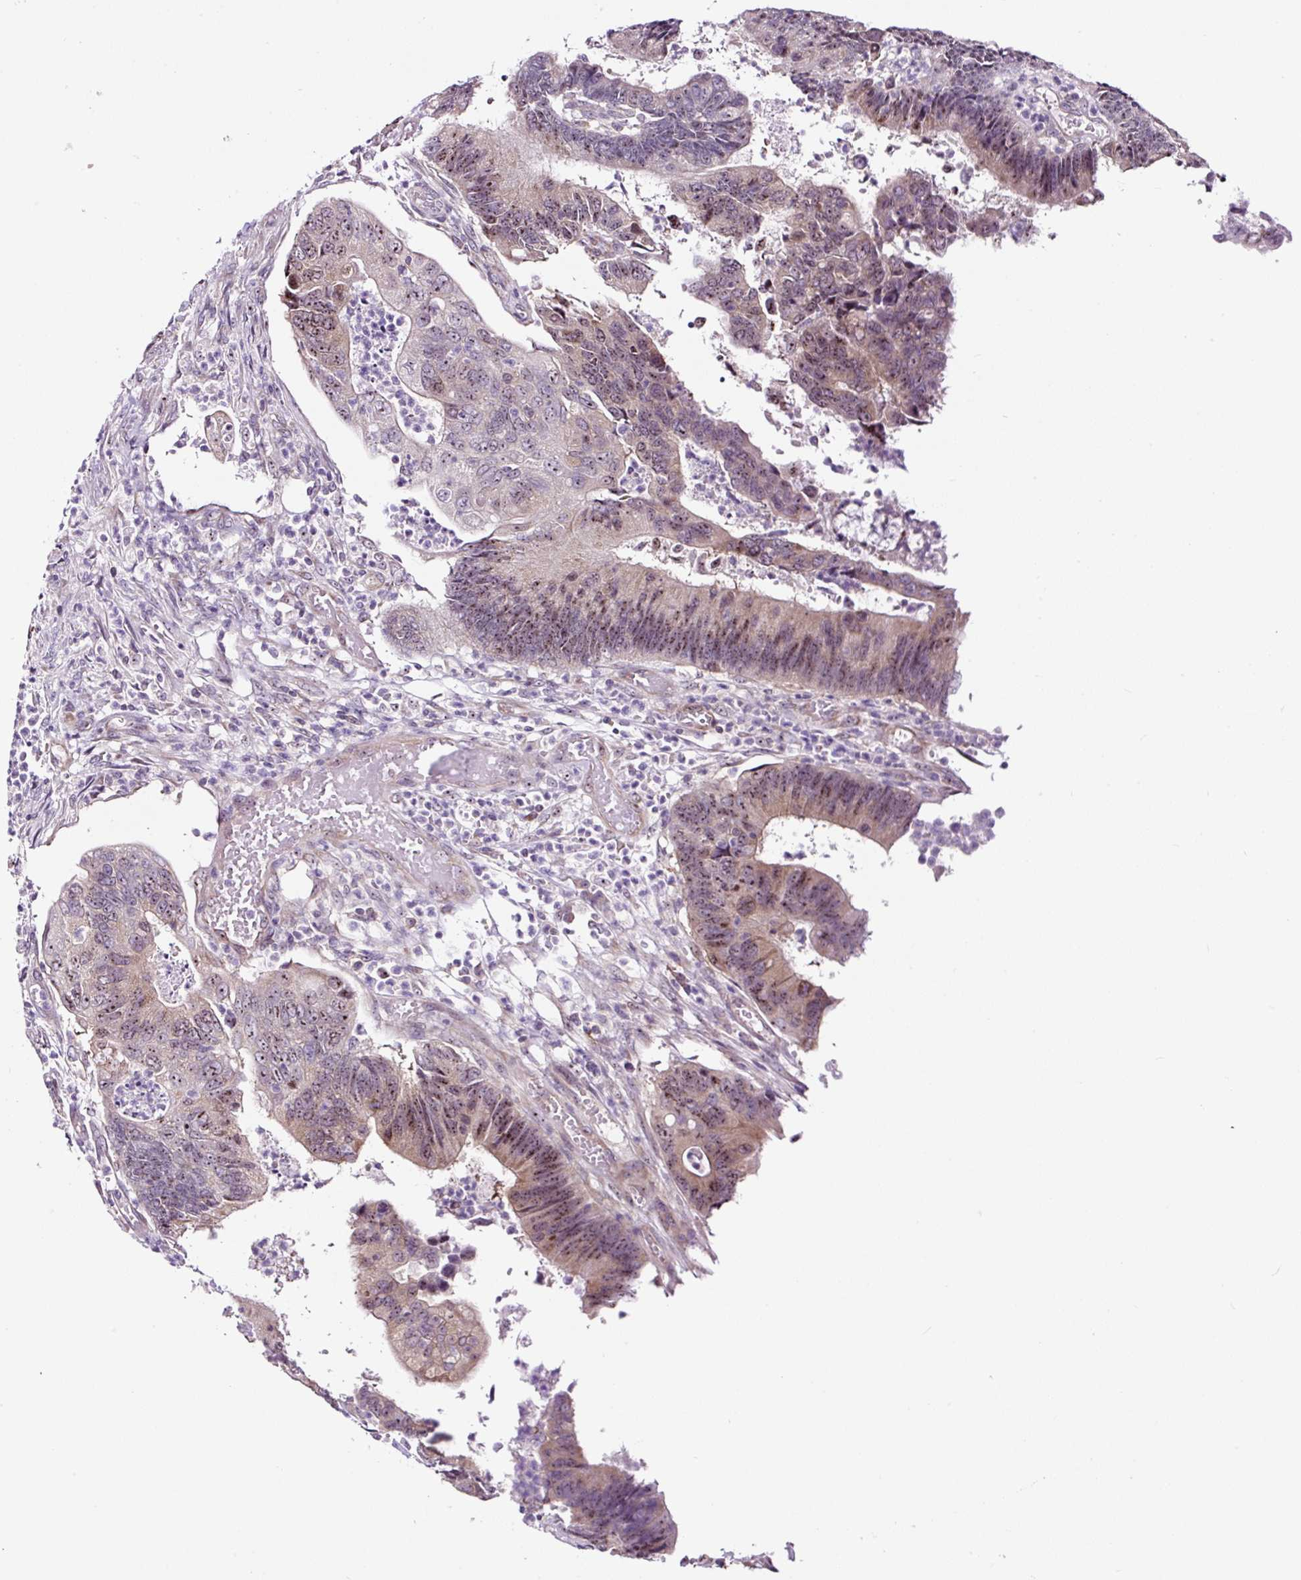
{"staining": {"intensity": "moderate", "quantity": "25%-75%", "location": "nuclear"}, "tissue": "colorectal cancer", "cell_type": "Tumor cells", "image_type": "cancer", "snomed": [{"axis": "morphology", "description": "Adenocarcinoma, NOS"}, {"axis": "topography", "description": "Colon"}], "caption": "A histopathology image of colorectal cancer stained for a protein demonstrates moderate nuclear brown staining in tumor cells. (DAB IHC with brightfield microscopy, high magnification).", "gene": "NOM1", "patient": {"sex": "female", "age": 67}}